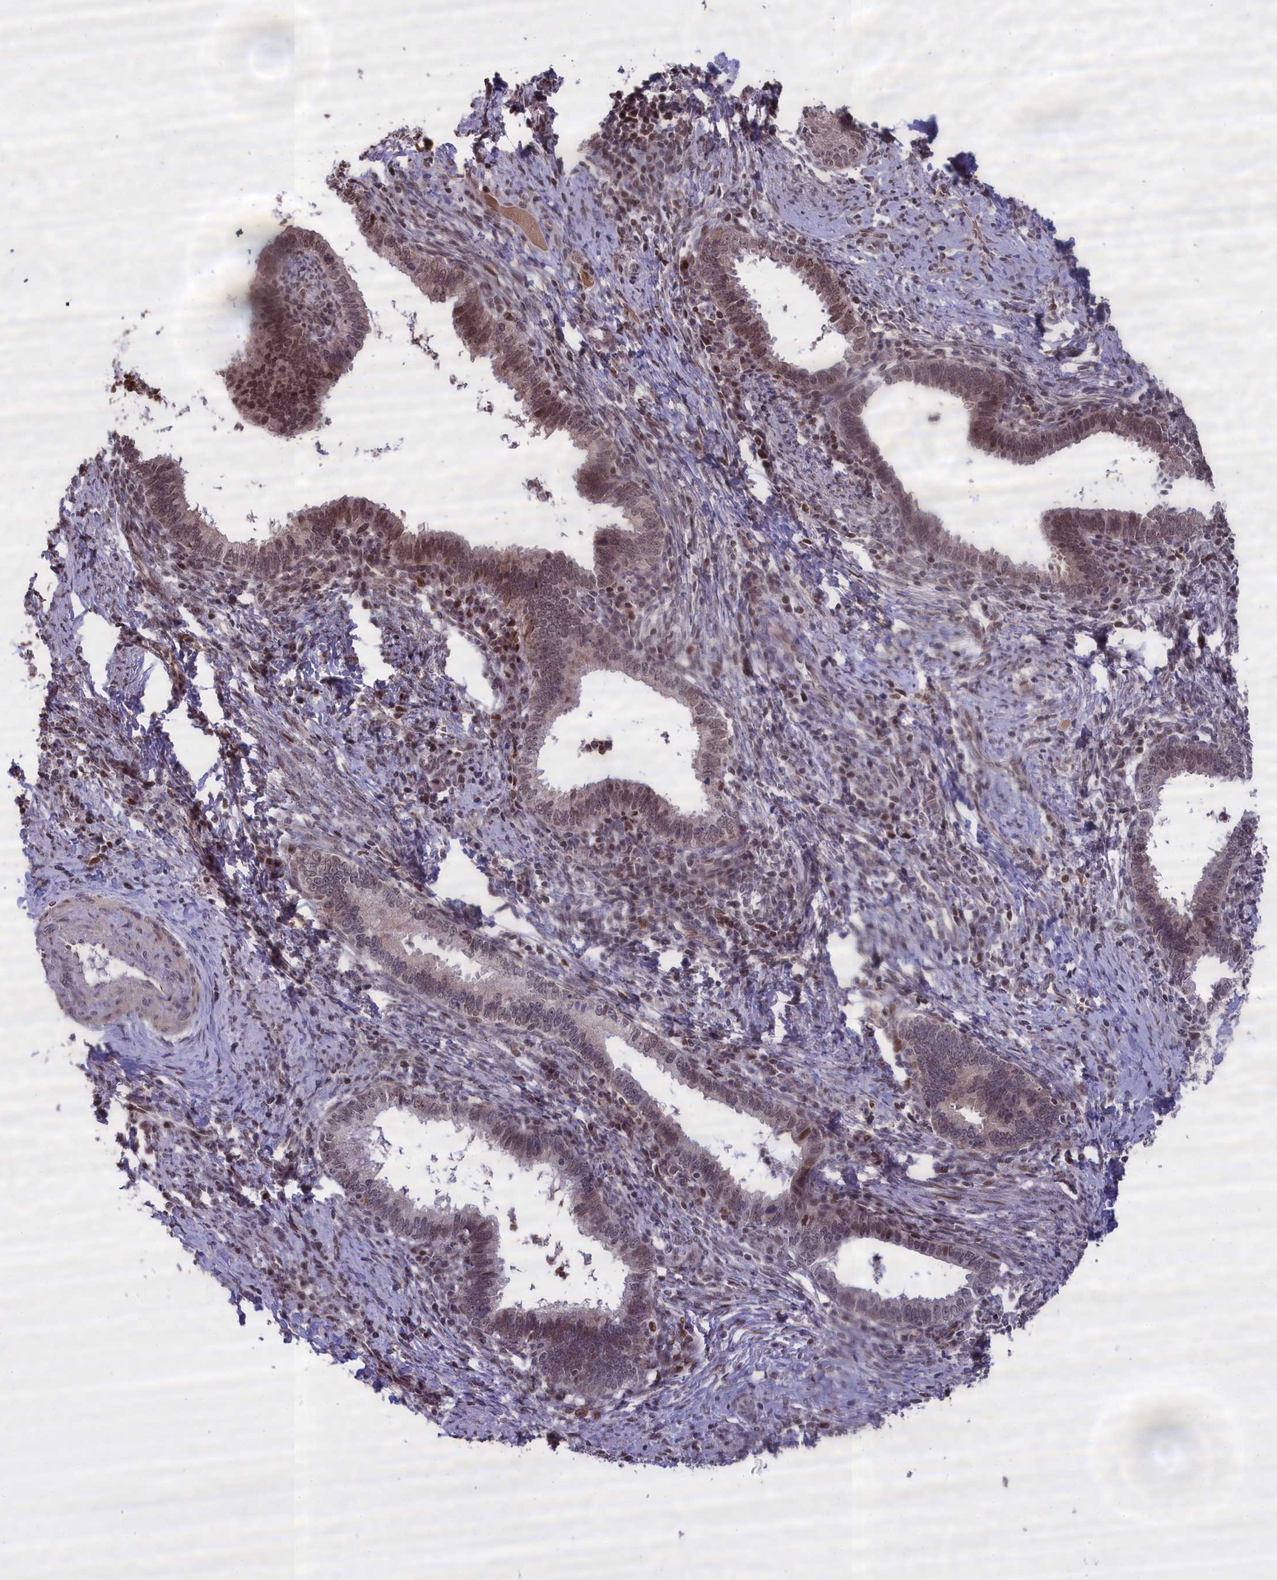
{"staining": {"intensity": "moderate", "quantity": "25%-75%", "location": "nuclear"}, "tissue": "cervical cancer", "cell_type": "Tumor cells", "image_type": "cancer", "snomed": [{"axis": "morphology", "description": "Adenocarcinoma, NOS"}, {"axis": "topography", "description": "Cervix"}], "caption": "High-magnification brightfield microscopy of cervical cancer (adenocarcinoma) stained with DAB (3,3'-diaminobenzidine) (brown) and counterstained with hematoxylin (blue). tumor cells exhibit moderate nuclear staining is appreciated in about25%-75% of cells.", "gene": "RELB", "patient": {"sex": "female", "age": 36}}